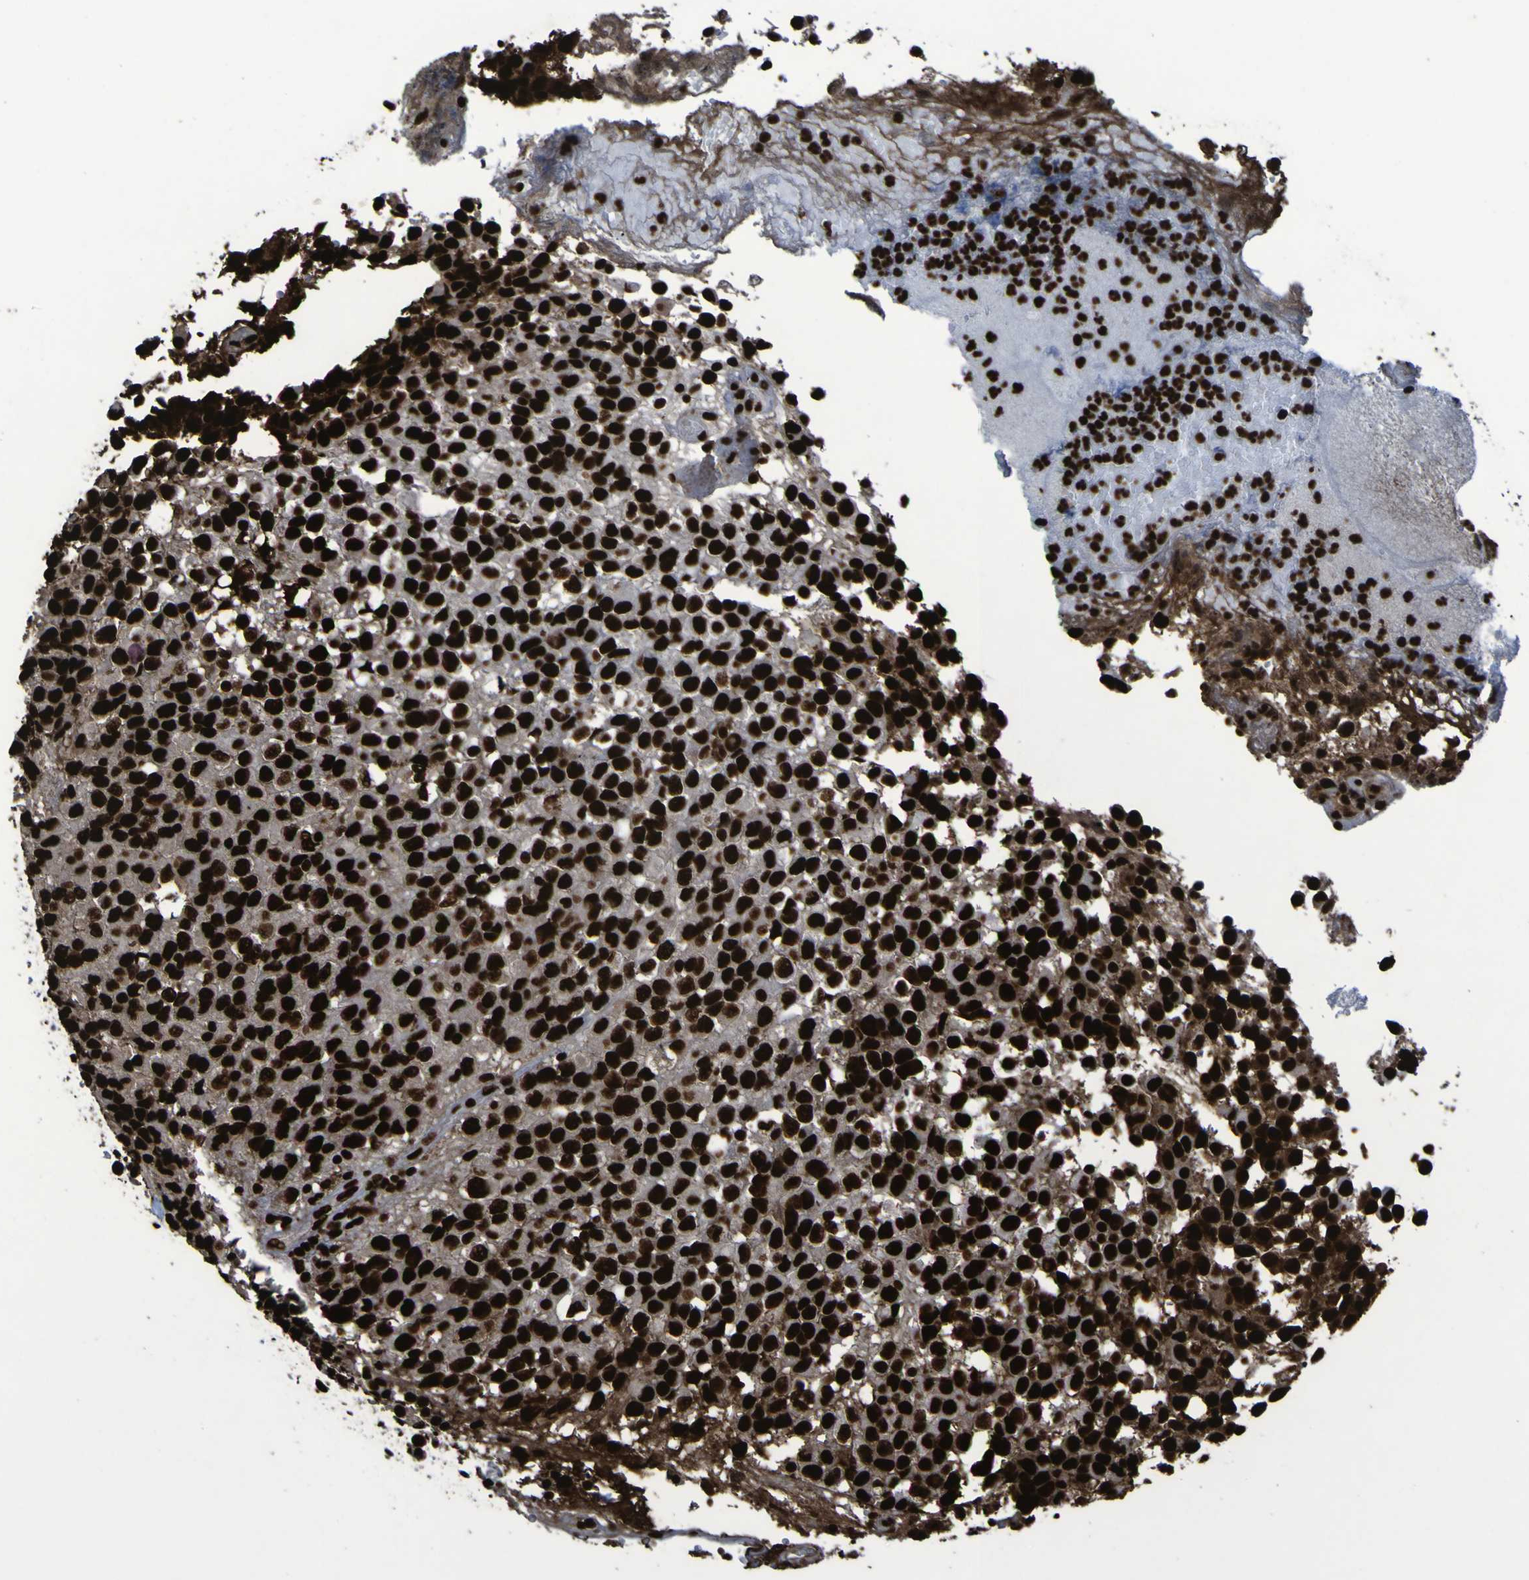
{"staining": {"intensity": "strong", "quantity": ">75%", "location": "nuclear"}, "tissue": "glioma", "cell_type": "Tumor cells", "image_type": "cancer", "snomed": [{"axis": "morphology", "description": "Glioma, malignant, High grade"}, {"axis": "topography", "description": "Brain"}], "caption": "Malignant glioma (high-grade) stained for a protein demonstrates strong nuclear positivity in tumor cells.", "gene": "NPM1", "patient": {"sex": "male", "age": 32}}